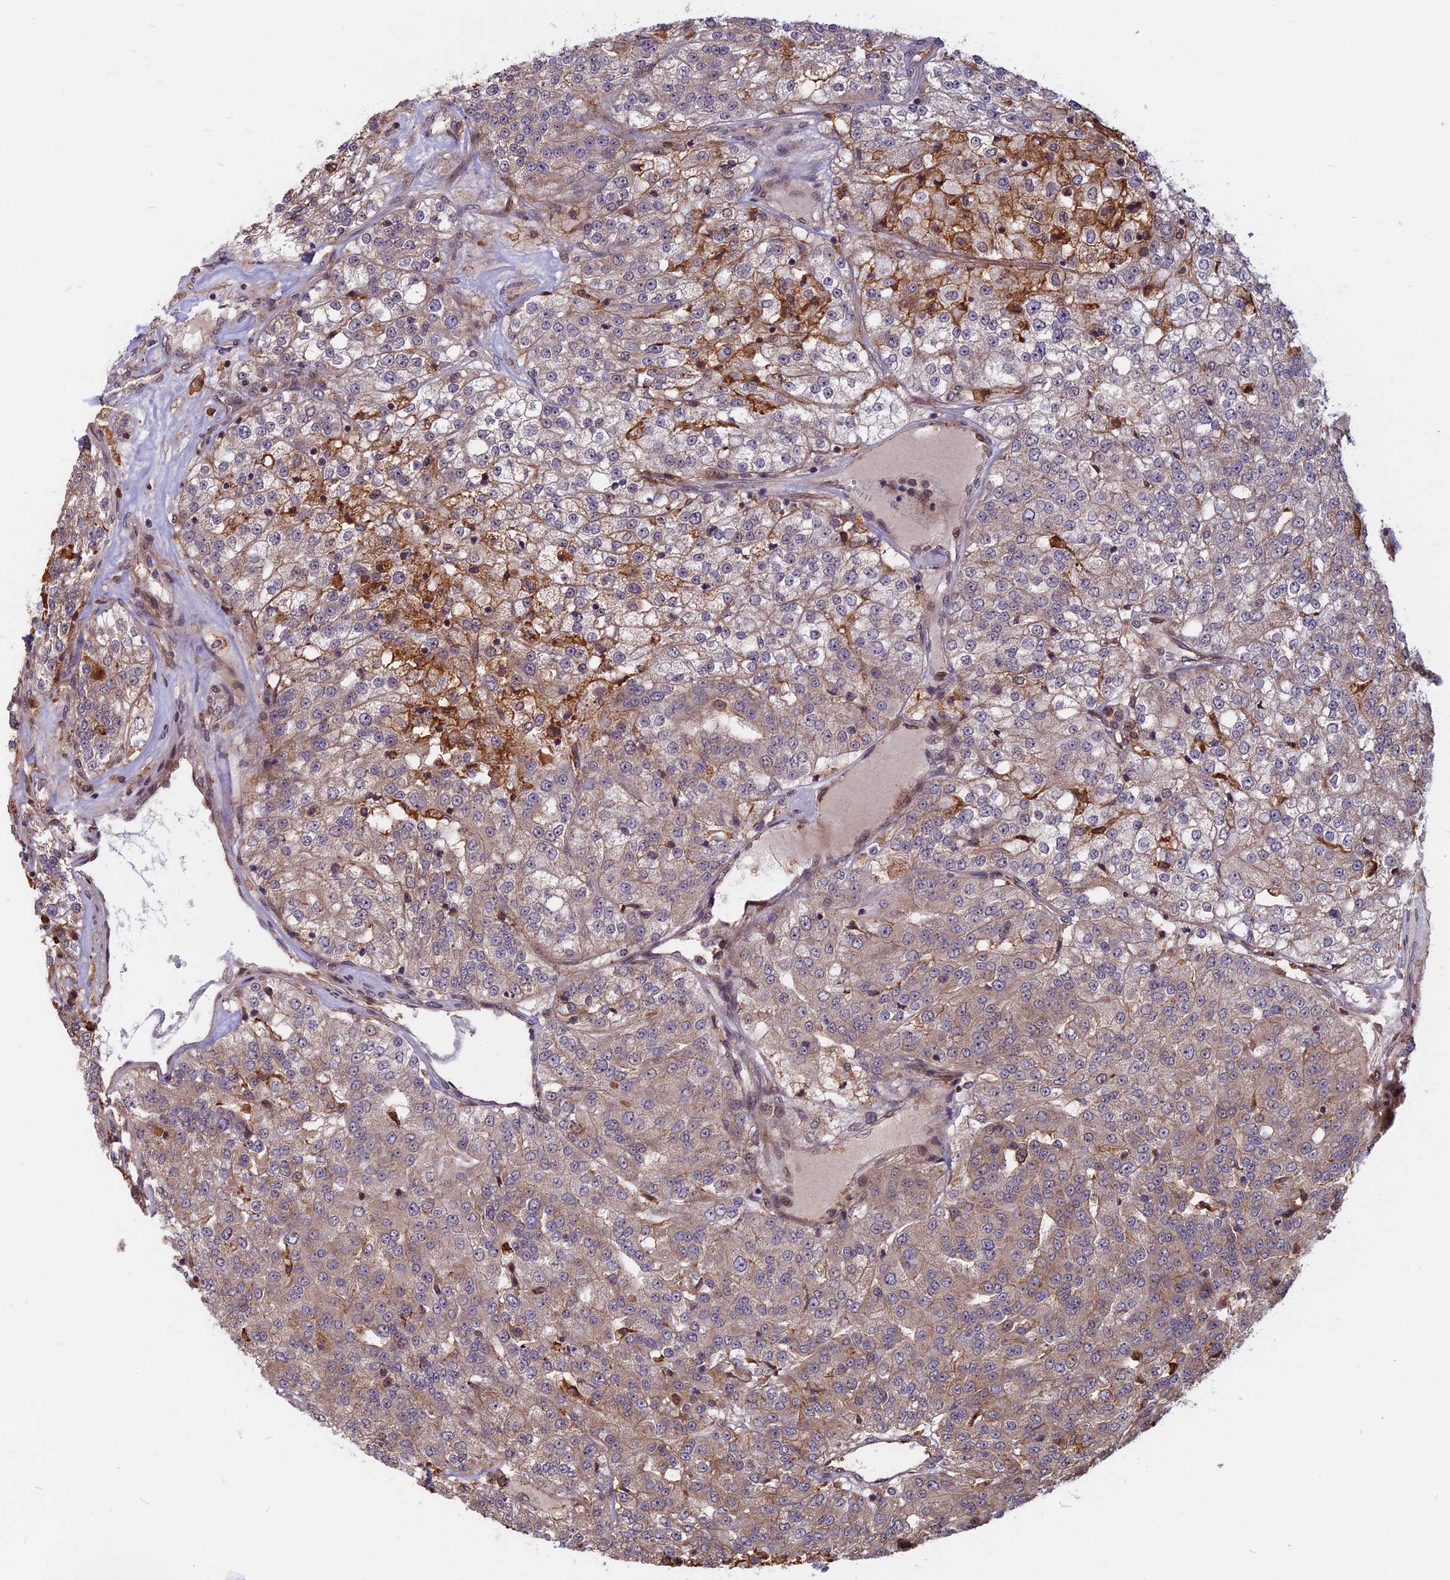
{"staining": {"intensity": "weak", "quantity": "25%-75%", "location": "cytoplasmic/membranous"}, "tissue": "renal cancer", "cell_type": "Tumor cells", "image_type": "cancer", "snomed": [{"axis": "morphology", "description": "Adenocarcinoma, NOS"}, {"axis": "topography", "description": "Kidney"}], "caption": "Immunohistochemical staining of human adenocarcinoma (renal) displays weak cytoplasmic/membranous protein expression in approximately 25%-75% of tumor cells.", "gene": "SPG11", "patient": {"sex": "female", "age": 63}}